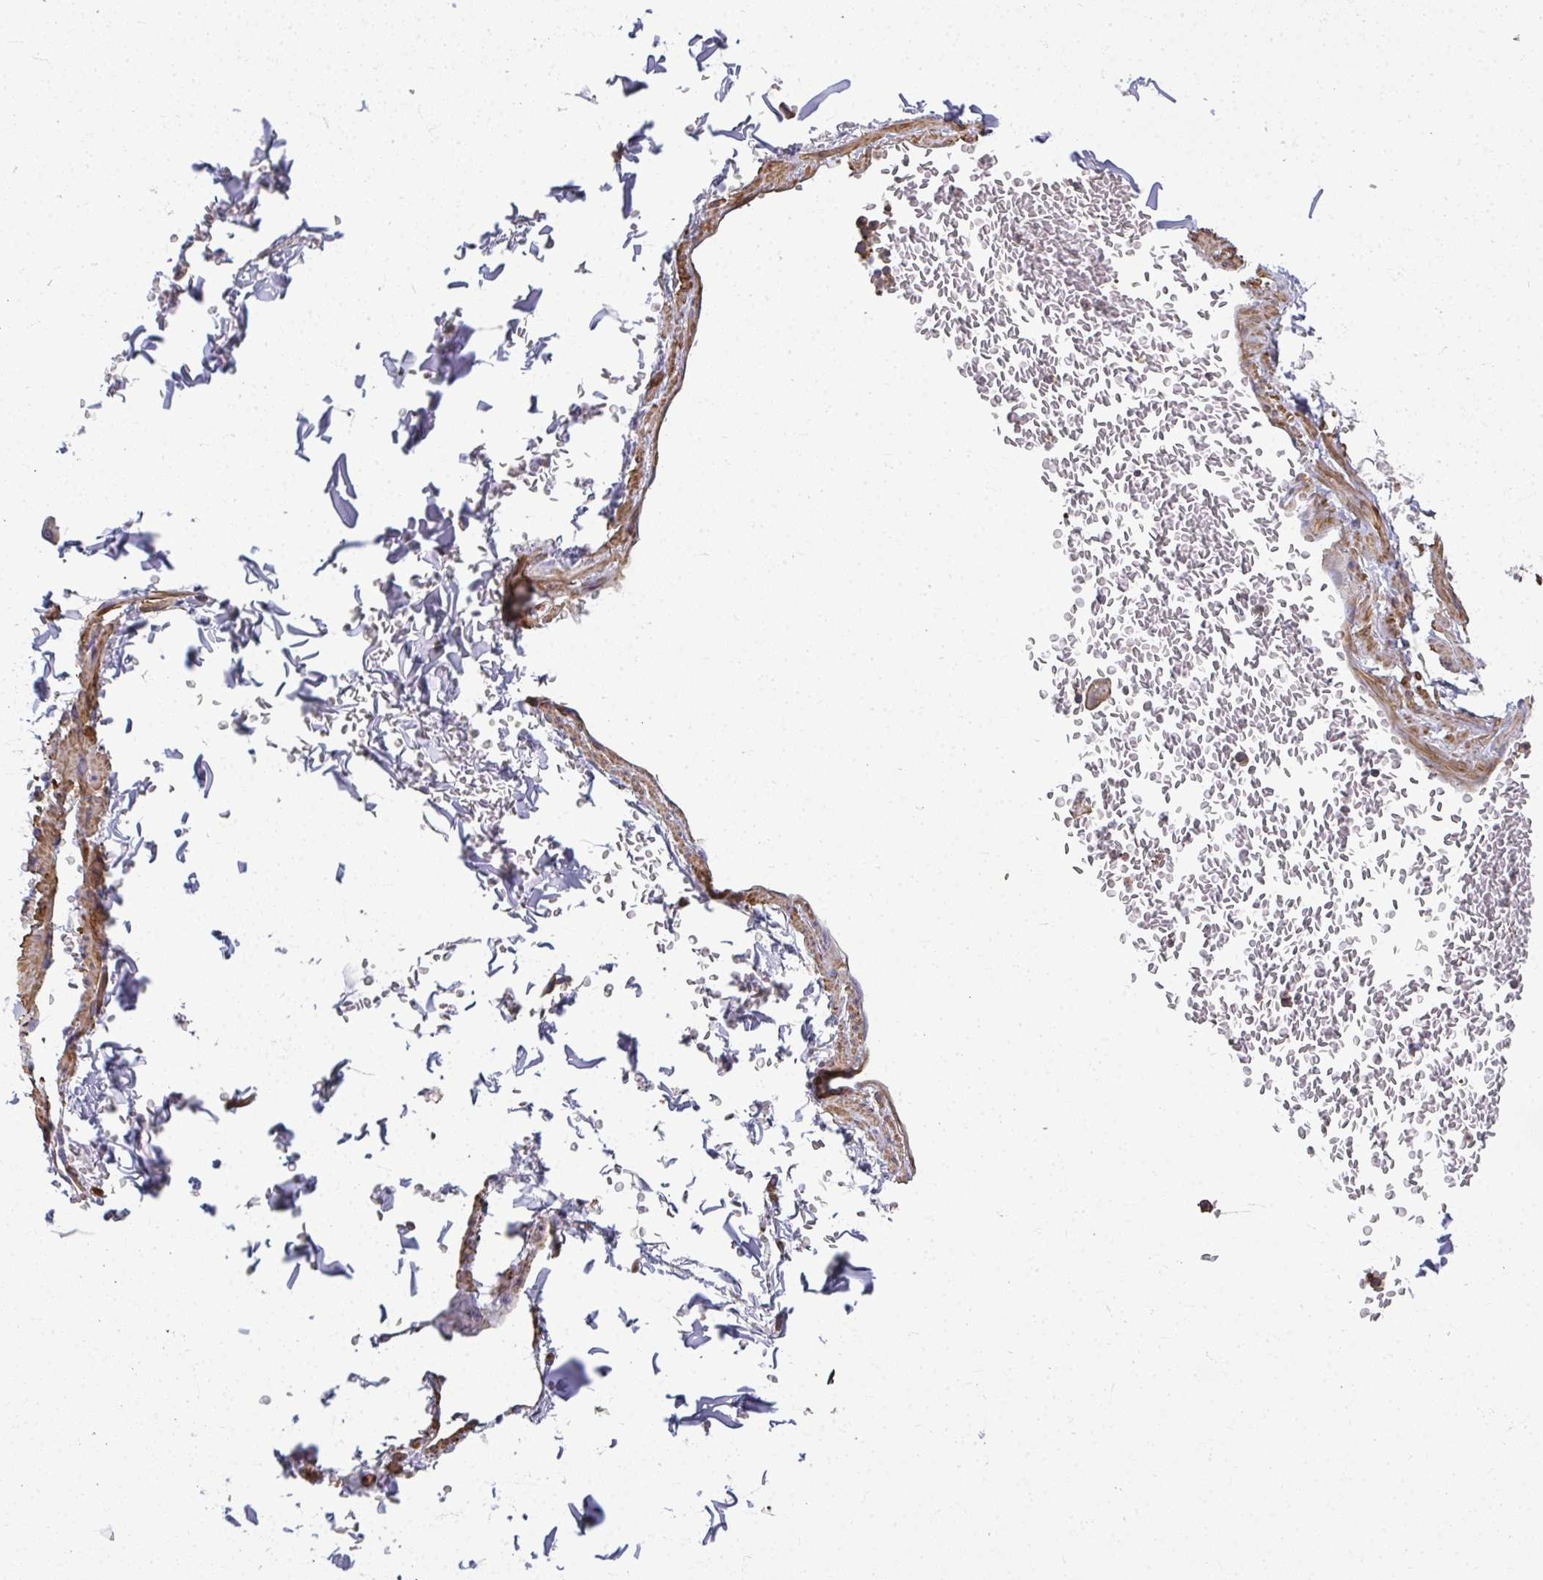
{"staining": {"intensity": "negative", "quantity": "none", "location": "none"}, "tissue": "soft tissue", "cell_type": "Chondrocytes", "image_type": "normal", "snomed": [{"axis": "morphology", "description": "Normal tissue, NOS"}, {"axis": "topography", "description": "Cartilage tissue"}, {"axis": "topography", "description": "Bronchus"}, {"axis": "topography", "description": "Peripheral nerve tissue"}], "caption": "Human soft tissue stained for a protein using immunohistochemistry demonstrates no positivity in chondrocytes.", "gene": "MYL1", "patient": {"sex": "male", "age": 67}}